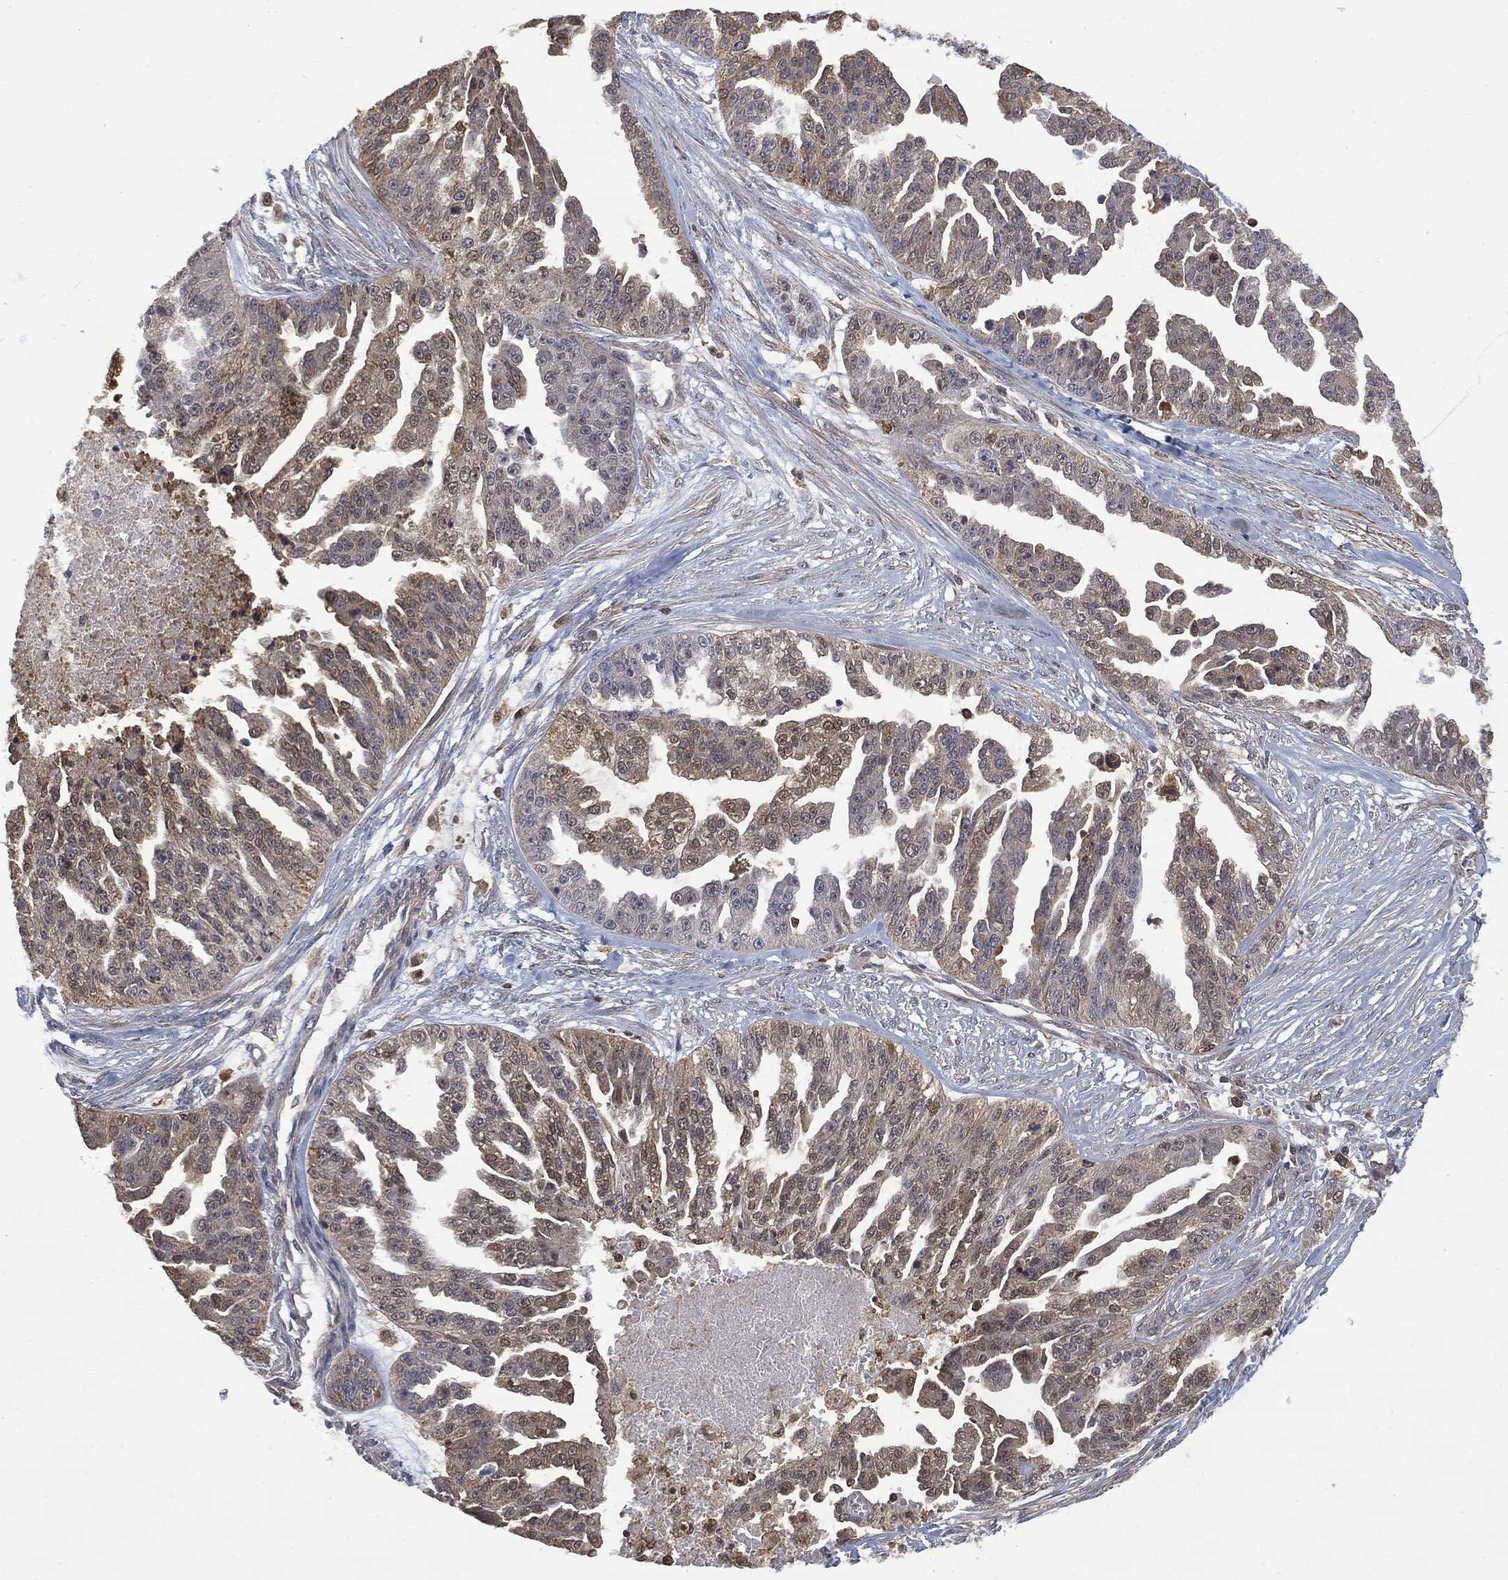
{"staining": {"intensity": "moderate", "quantity": "<25%", "location": "cytoplasmic/membranous"}, "tissue": "ovarian cancer", "cell_type": "Tumor cells", "image_type": "cancer", "snomed": [{"axis": "morphology", "description": "Cystadenocarcinoma, serous, NOS"}, {"axis": "topography", "description": "Ovary"}], "caption": "About <25% of tumor cells in ovarian serous cystadenocarcinoma display moderate cytoplasmic/membranous protein positivity as visualized by brown immunohistochemical staining.", "gene": "PSMB10", "patient": {"sex": "female", "age": 58}}